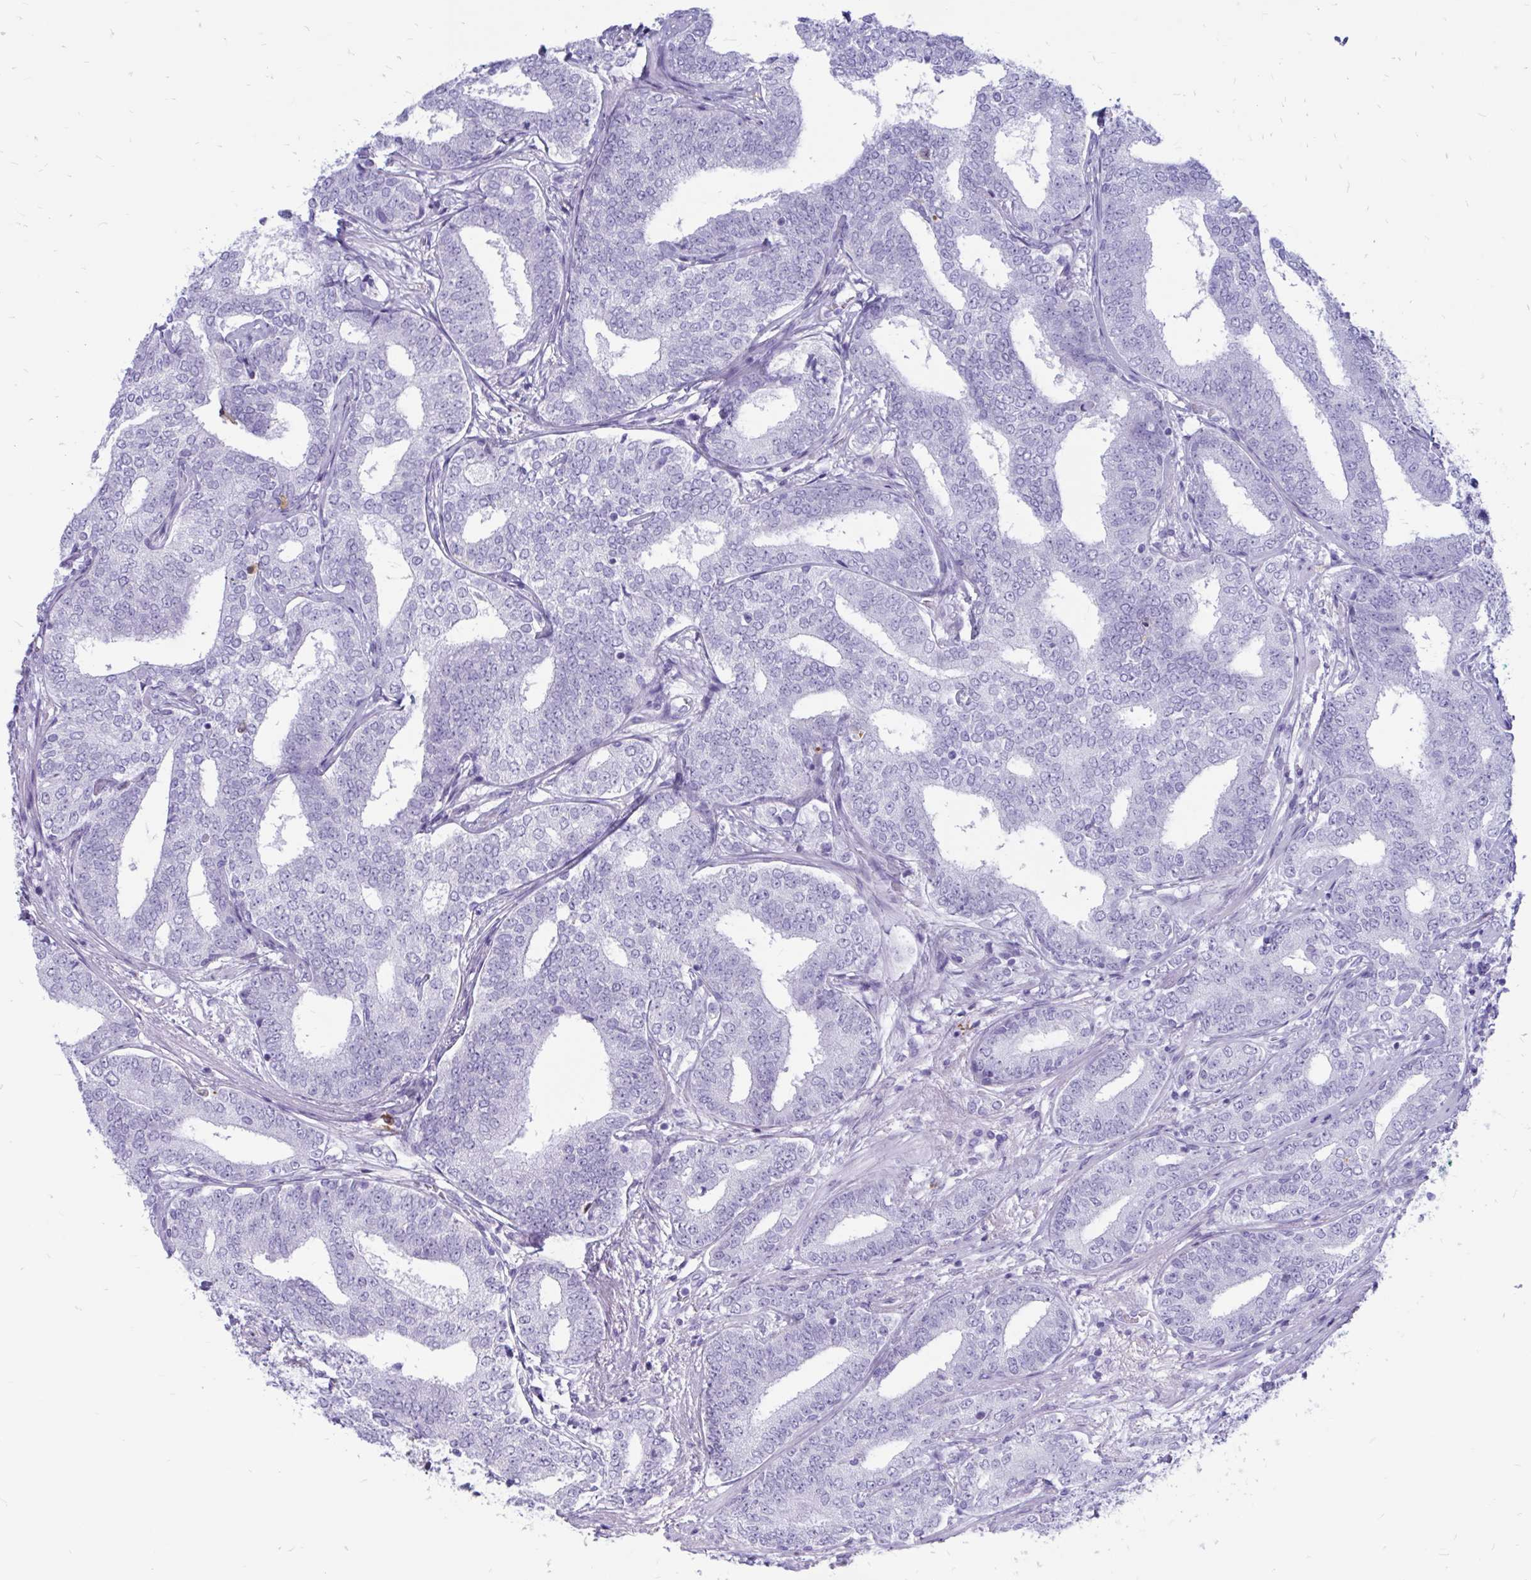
{"staining": {"intensity": "negative", "quantity": "none", "location": "none"}, "tissue": "prostate cancer", "cell_type": "Tumor cells", "image_type": "cancer", "snomed": [{"axis": "morphology", "description": "Adenocarcinoma, High grade"}, {"axis": "topography", "description": "Prostate"}], "caption": "High power microscopy image of an immunohistochemistry image of adenocarcinoma (high-grade) (prostate), revealing no significant positivity in tumor cells.", "gene": "IGSF5", "patient": {"sex": "male", "age": 72}}